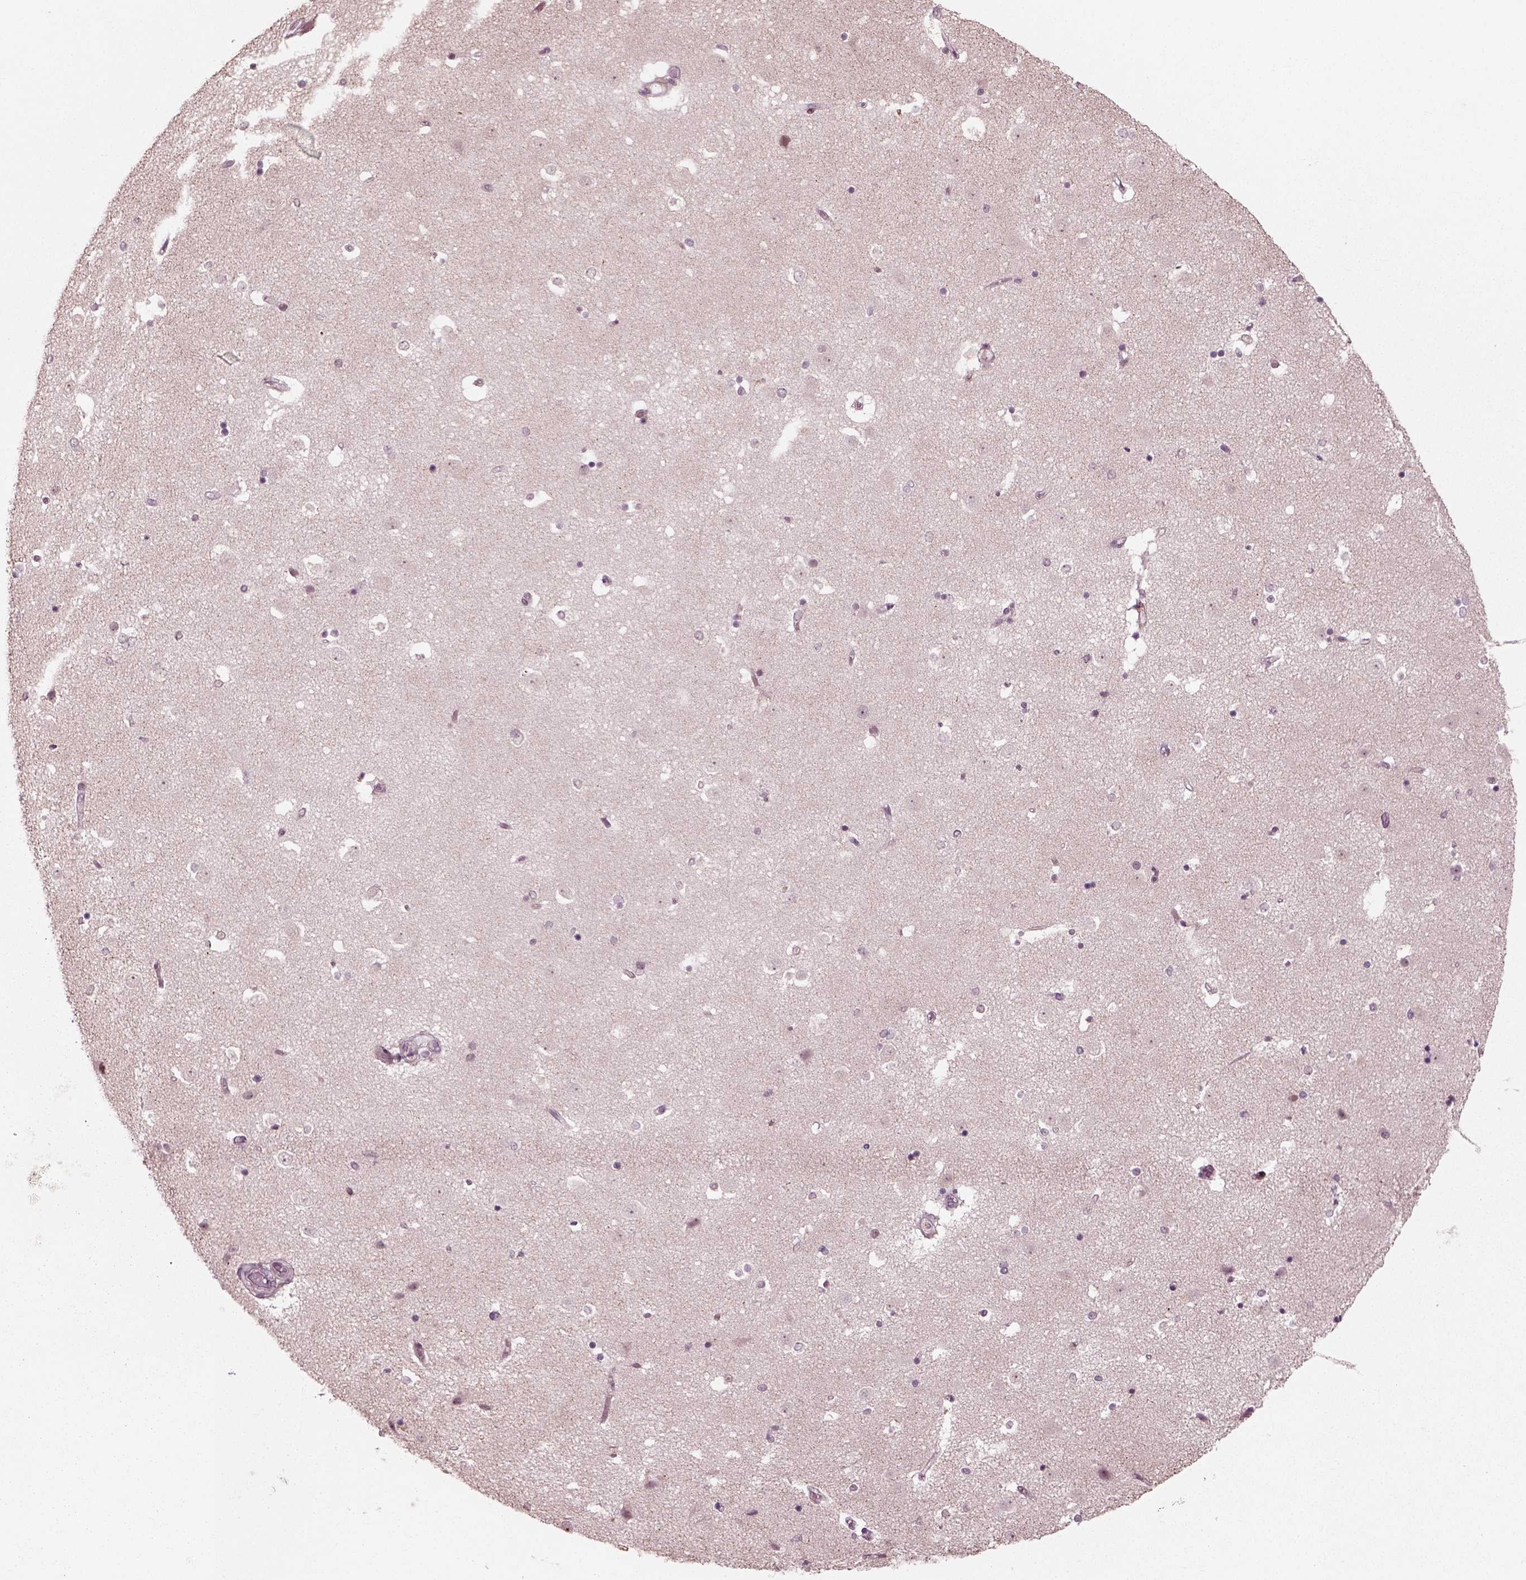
{"staining": {"intensity": "negative", "quantity": "none", "location": "none"}, "tissue": "caudate", "cell_type": "Glial cells", "image_type": "normal", "snomed": [{"axis": "morphology", "description": "Normal tissue, NOS"}, {"axis": "topography", "description": "Lateral ventricle wall"}], "caption": "High power microscopy image of an immunohistochemistry (IHC) photomicrograph of benign caudate, revealing no significant staining in glial cells.", "gene": "CDC14A", "patient": {"sex": "male", "age": 51}}